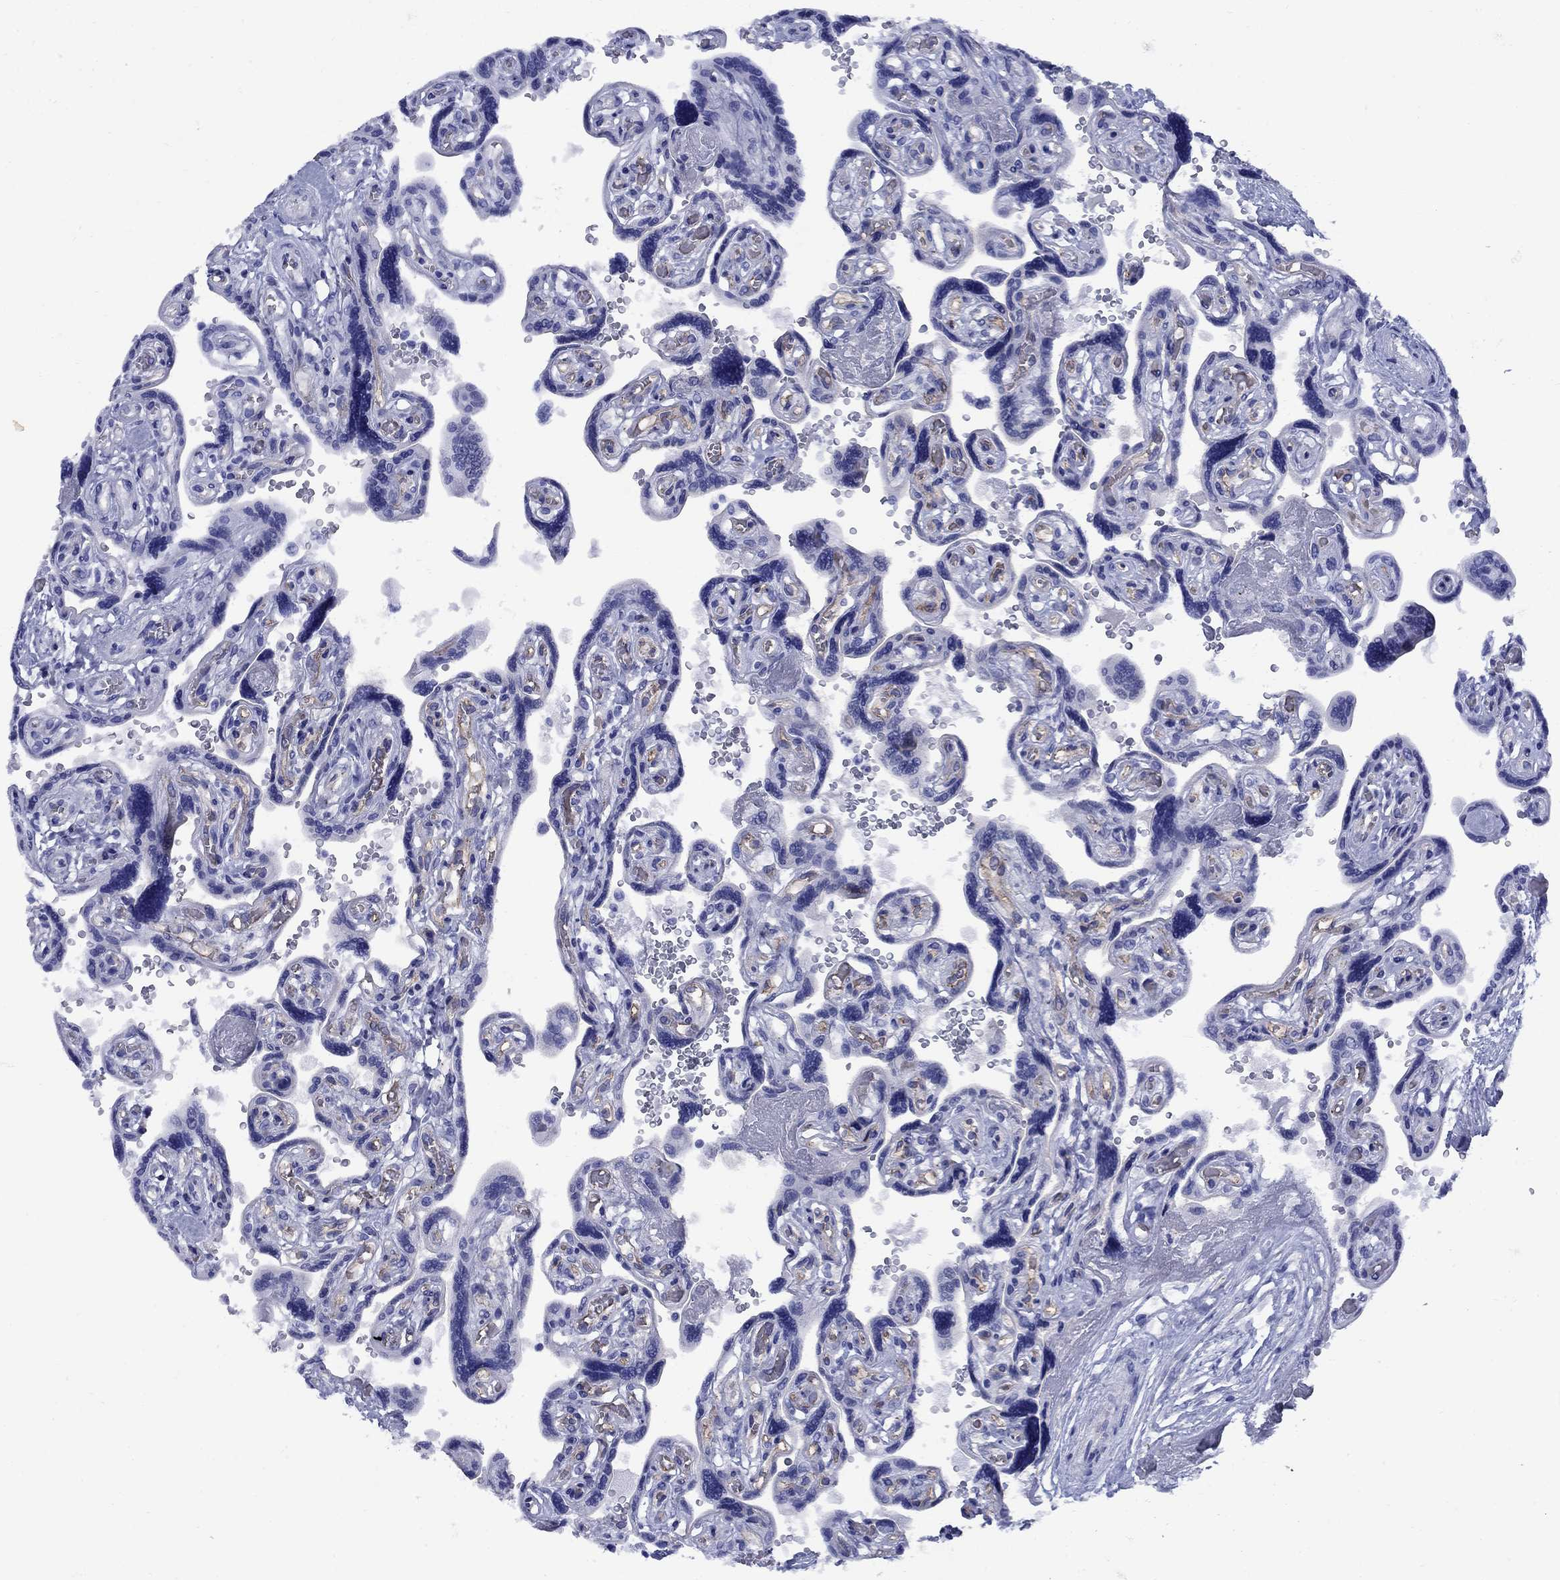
{"staining": {"intensity": "negative", "quantity": "none", "location": "none"}, "tissue": "placenta", "cell_type": "Decidual cells", "image_type": "normal", "snomed": [{"axis": "morphology", "description": "Normal tissue, NOS"}, {"axis": "topography", "description": "Placenta"}], "caption": "DAB (3,3'-diaminobenzidine) immunohistochemical staining of unremarkable human placenta shows no significant staining in decidual cells.", "gene": "SMCP", "patient": {"sex": "female", "age": 32}}